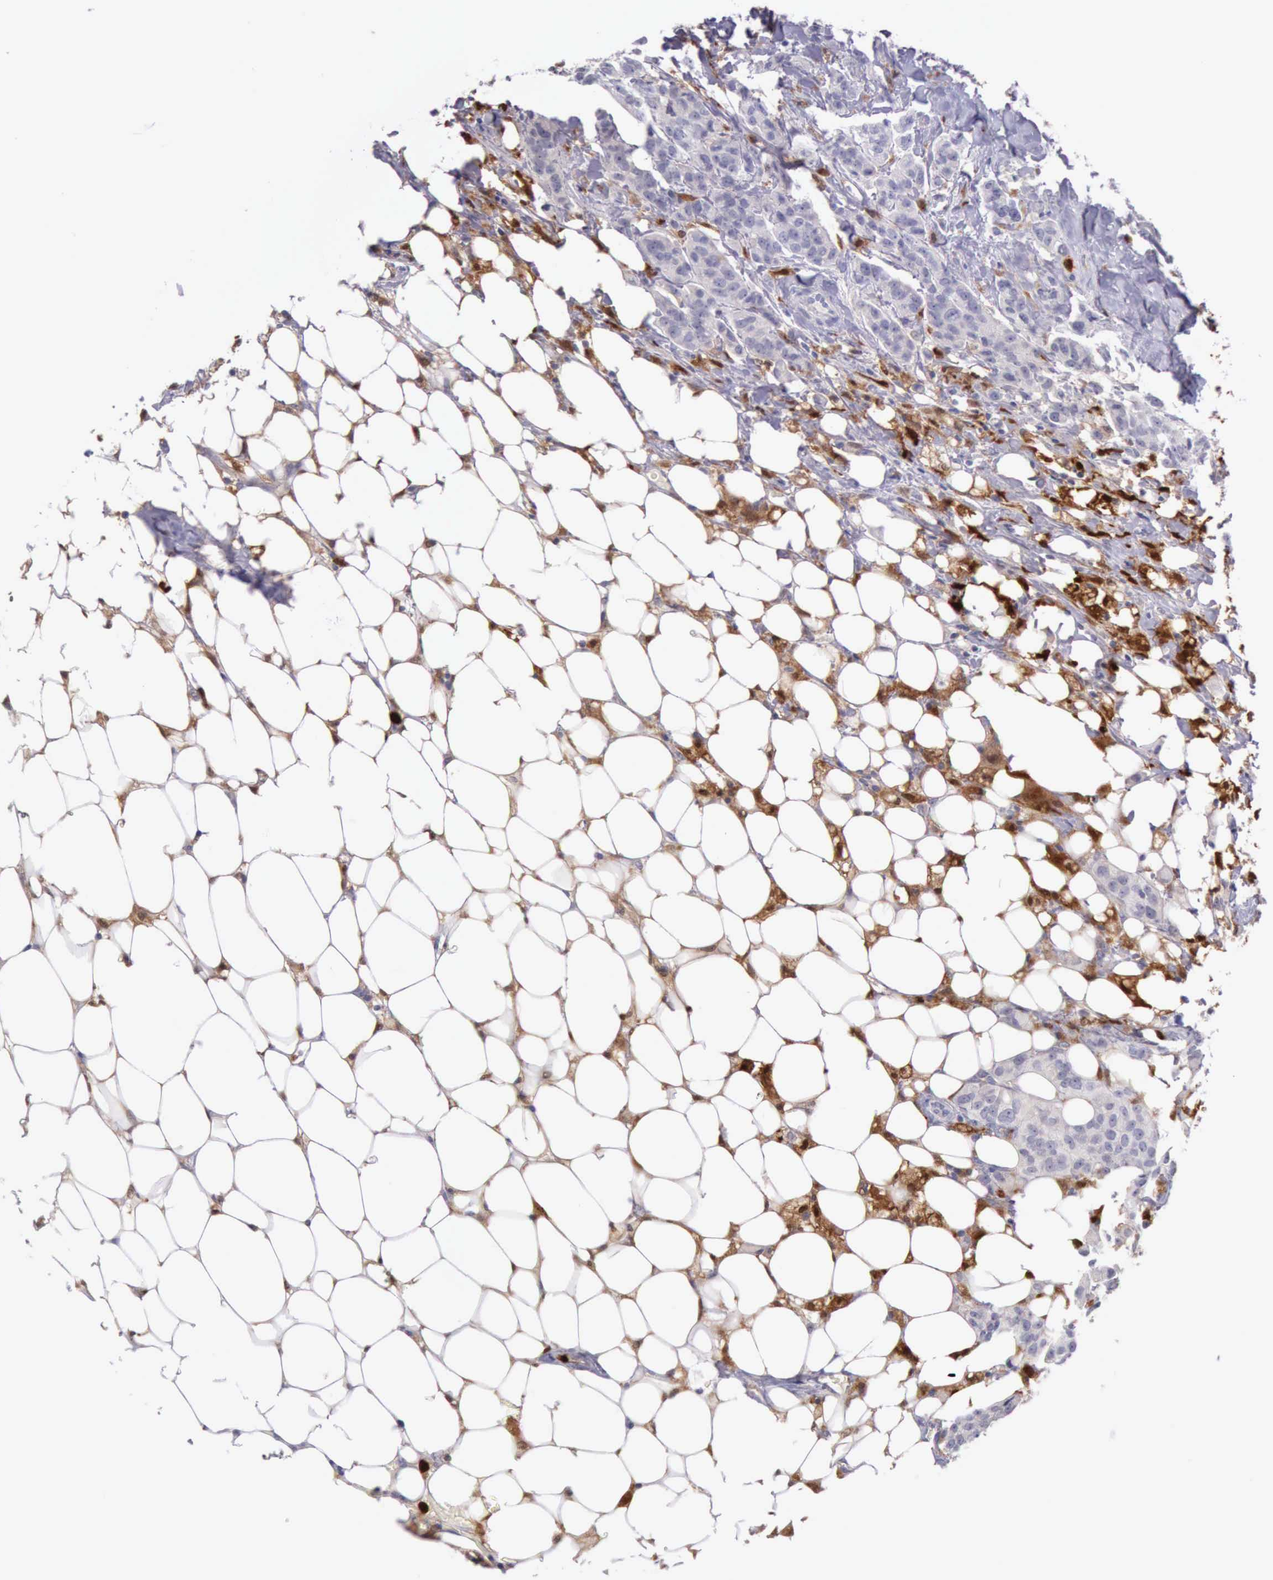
{"staining": {"intensity": "negative", "quantity": "none", "location": "none"}, "tissue": "breast cancer", "cell_type": "Tumor cells", "image_type": "cancer", "snomed": [{"axis": "morphology", "description": "Duct carcinoma"}, {"axis": "topography", "description": "Breast"}], "caption": "Tumor cells show no significant expression in breast cancer (intraductal carcinoma).", "gene": "CSTA", "patient": {"sex": "female", "age": 40}}